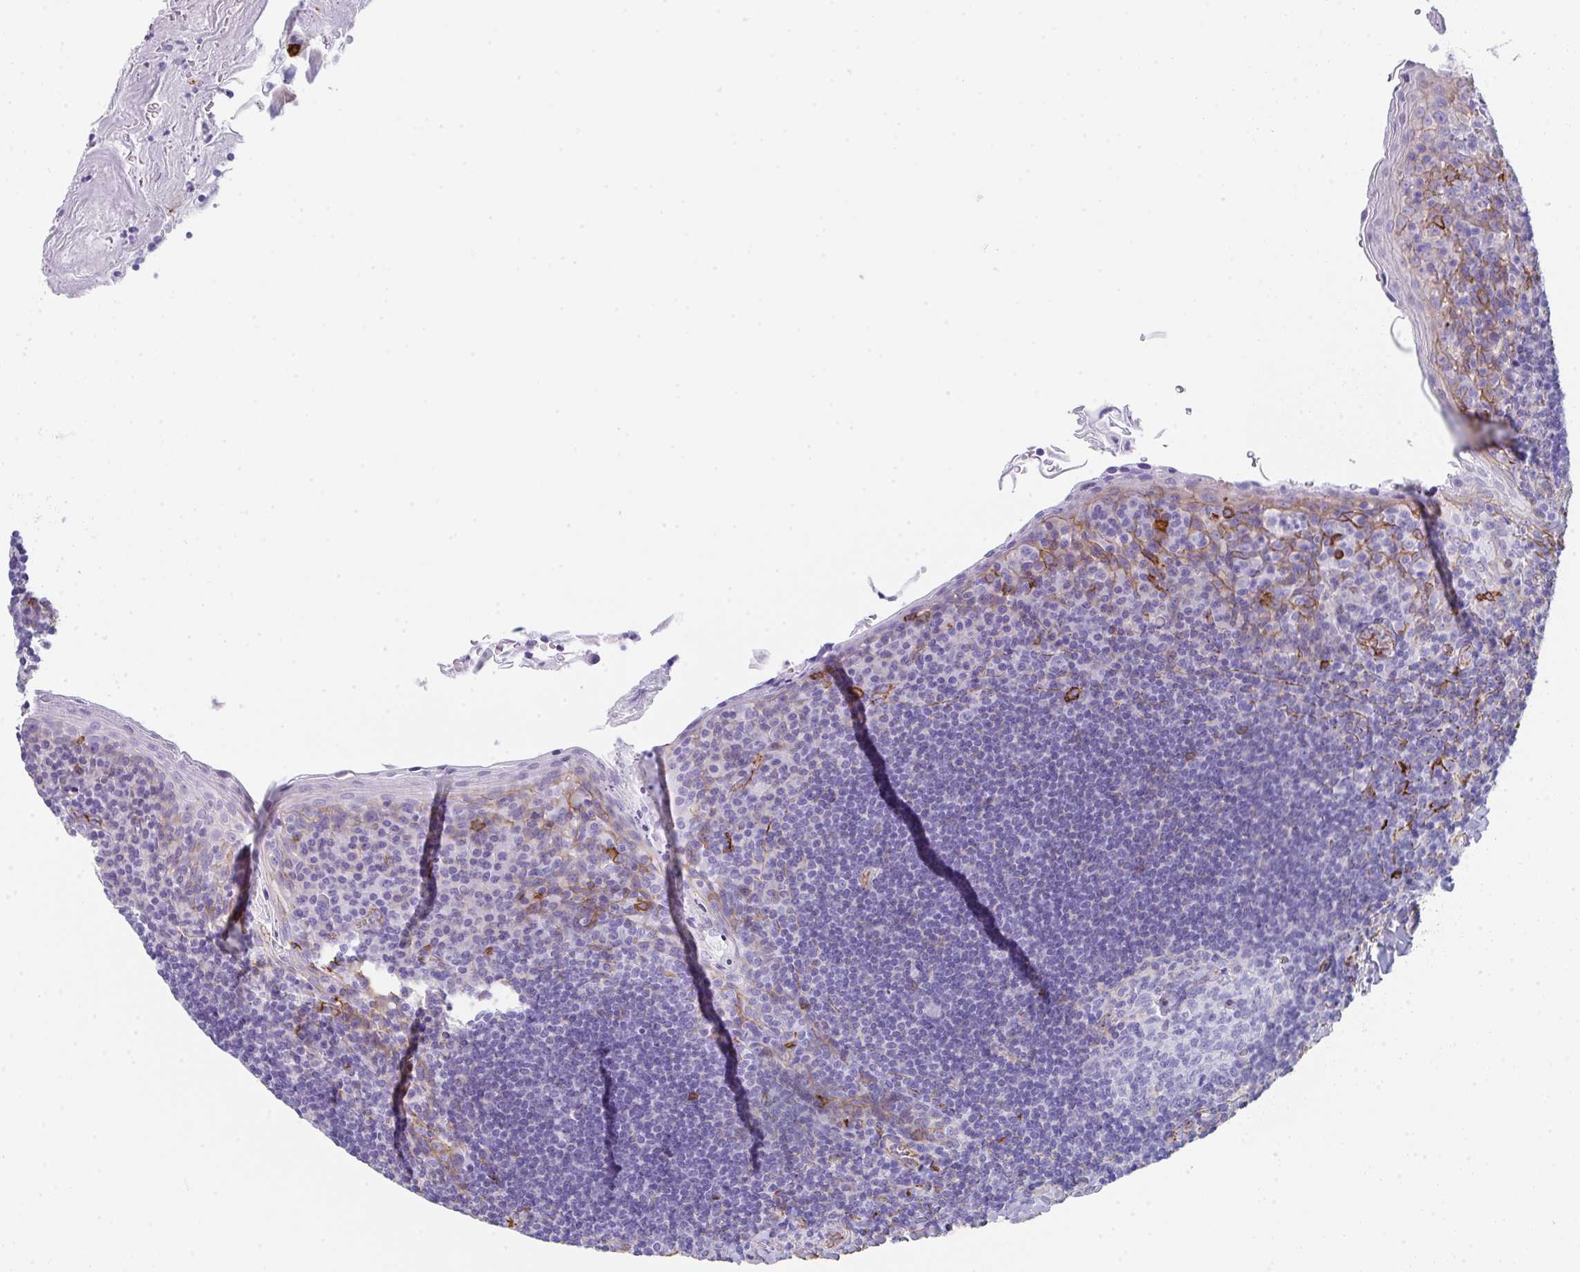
{"staining": {"intensity": "negative", "quantity": "none", "location": "none"}, "tissue": "tonsil", "cell_type": "Germinal center cells", "image_type": "normal", "snomed": [{"axis": "morphology", "description": "Normal tissue, NOS"}, {"axis": "topography", "description": "Tonsil"}], "caption": "Immunohistochemistry photomicrograph of normal tonsil stained for a protein (brown), which demonstrates no positivity in germinal center cells.", "gene": "DBN1", "patient": {"sex": "male", "age": 27}}